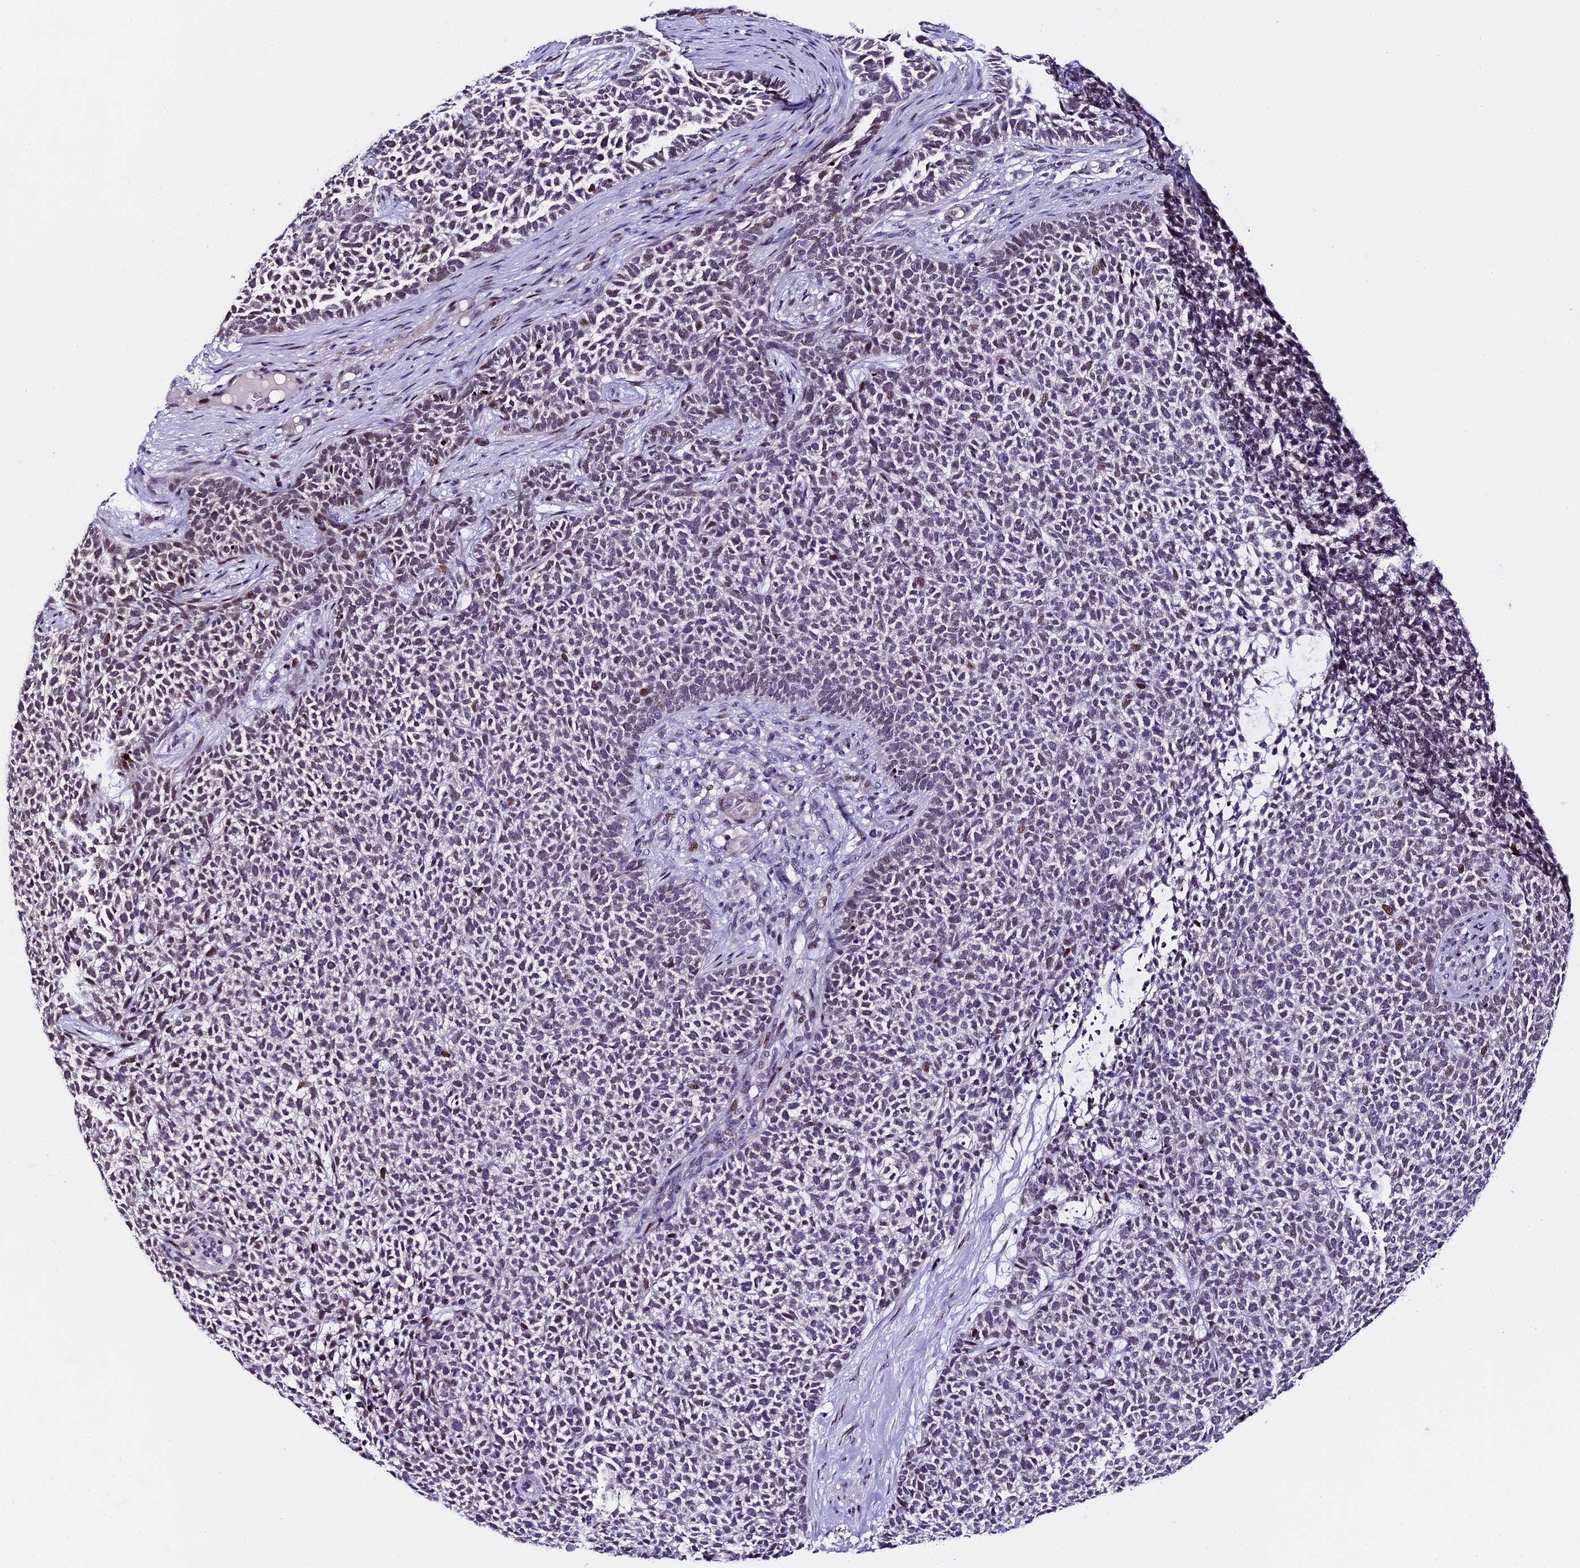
{"staining": {"intensity": "moderate", "quantity": "<25%", "location": "nuclear"}, "tissue": "skin cancer", "cell_type": "Tumor cells", "image_type": "cancer", "snomed": [{"axis": "morphology", "description": "Basal cell carcinoma"}, {"axis": "topography", "description": "Skin"}], "caption": "Immunohistochemistry (IHC) photomicrograph of neoplastic tissue: basal cell carcinoma (skin) stained using immunohistochemistry displays low levels of moderate protein expression localized specifically in the nuclear of tumor cells, appearing as a nuclear brown color.", "gene": "TCP11L2", "patient": {"sex": "female", "age": 84}}